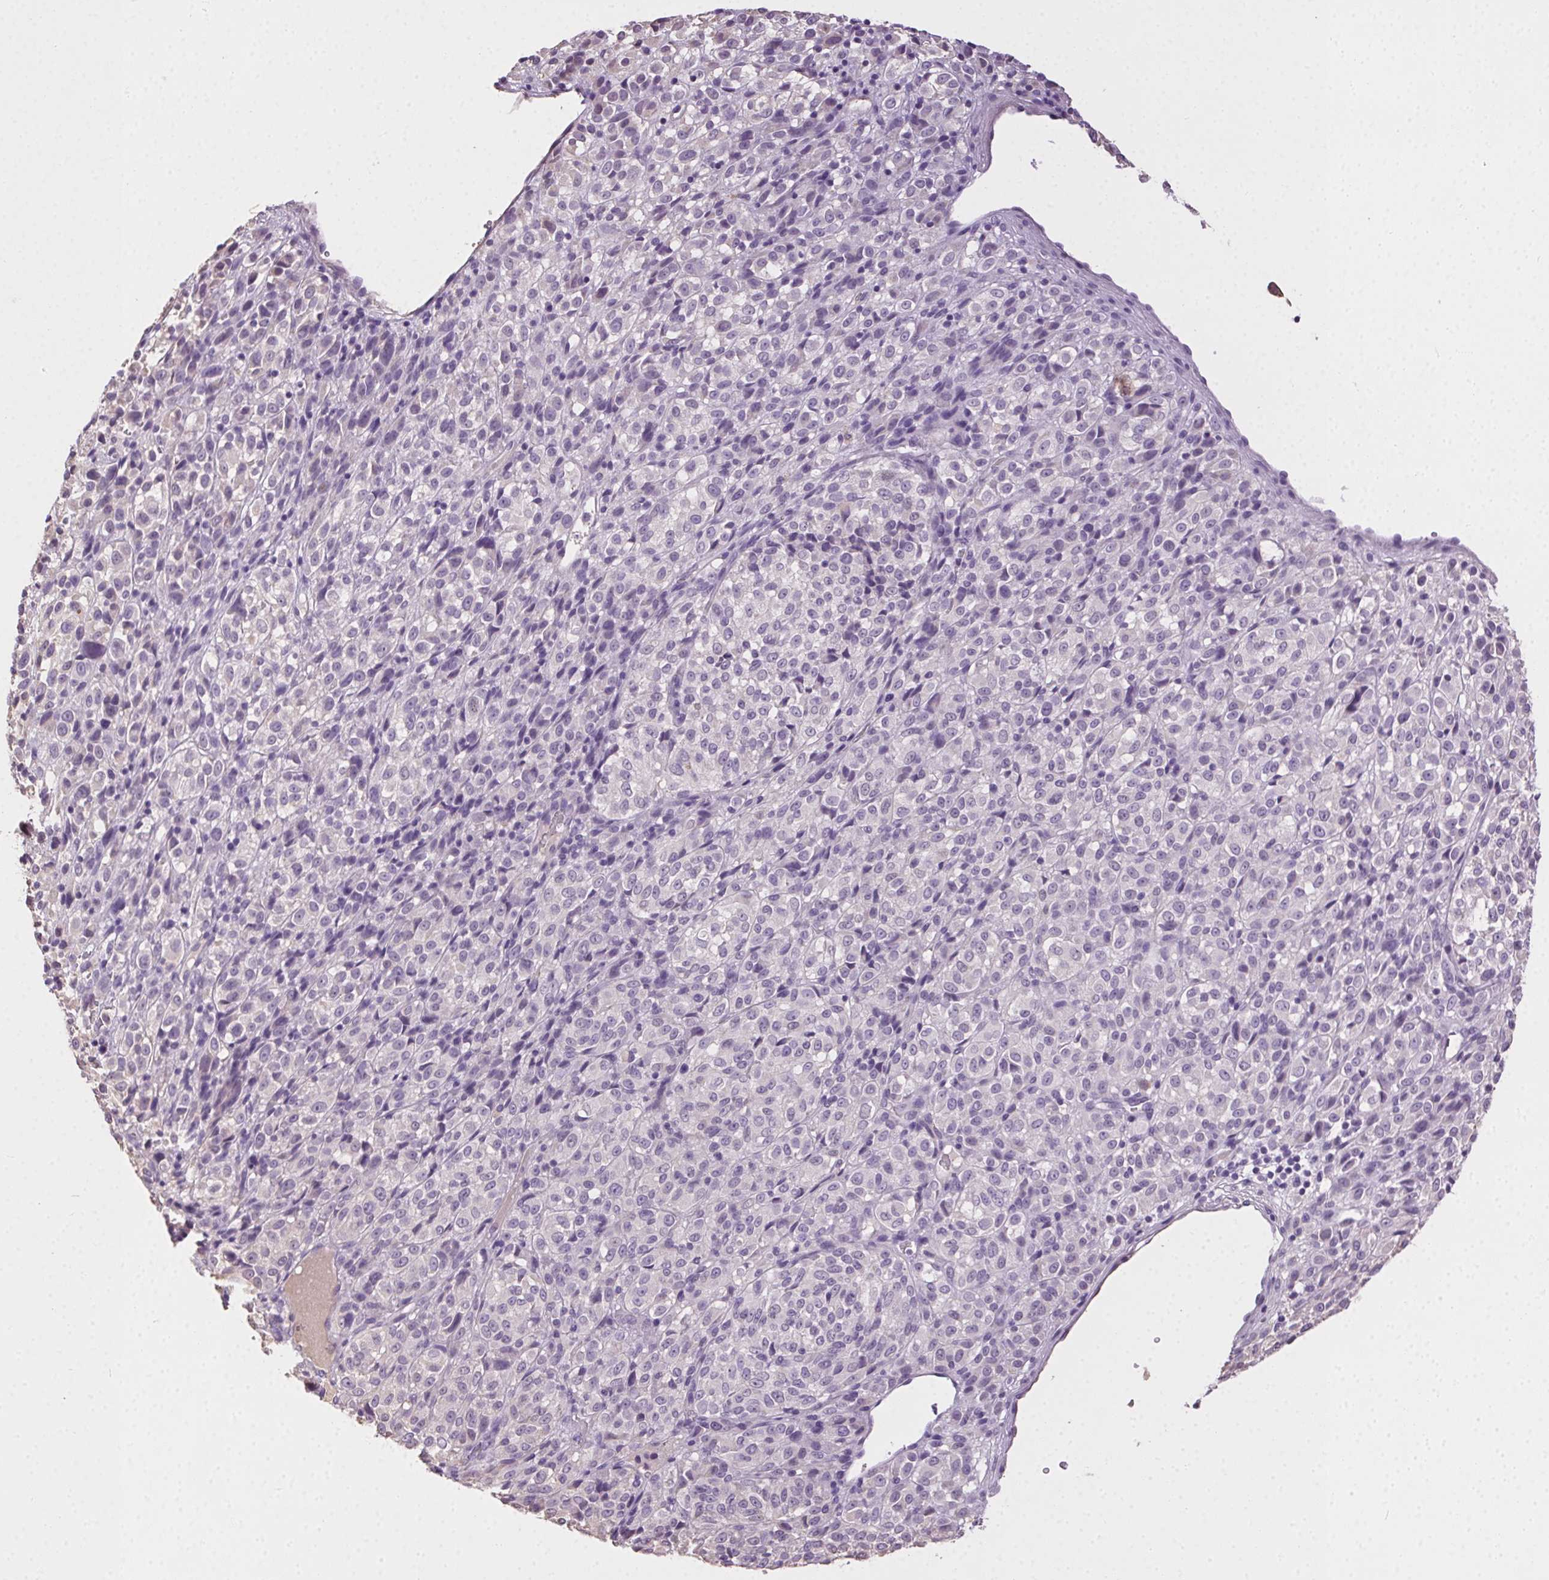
{"staining": {"intensity": "negative", "quantity": "none", "location": "none"}, "tissue": "melanoma", "cell_type": "Tumor cells", "image_type": "cancer", "snomed": [{"axis": "morphology", "description": "Malignant melanoma, Metastatic site"}, {"axis": "topography", "description": "Brain"}], "caption": "An image of melanoma stained for a protein shows no brown staining in tumor cells.", "gene": "SYCE2", "patient": {"sex": "female", "age": 56}}